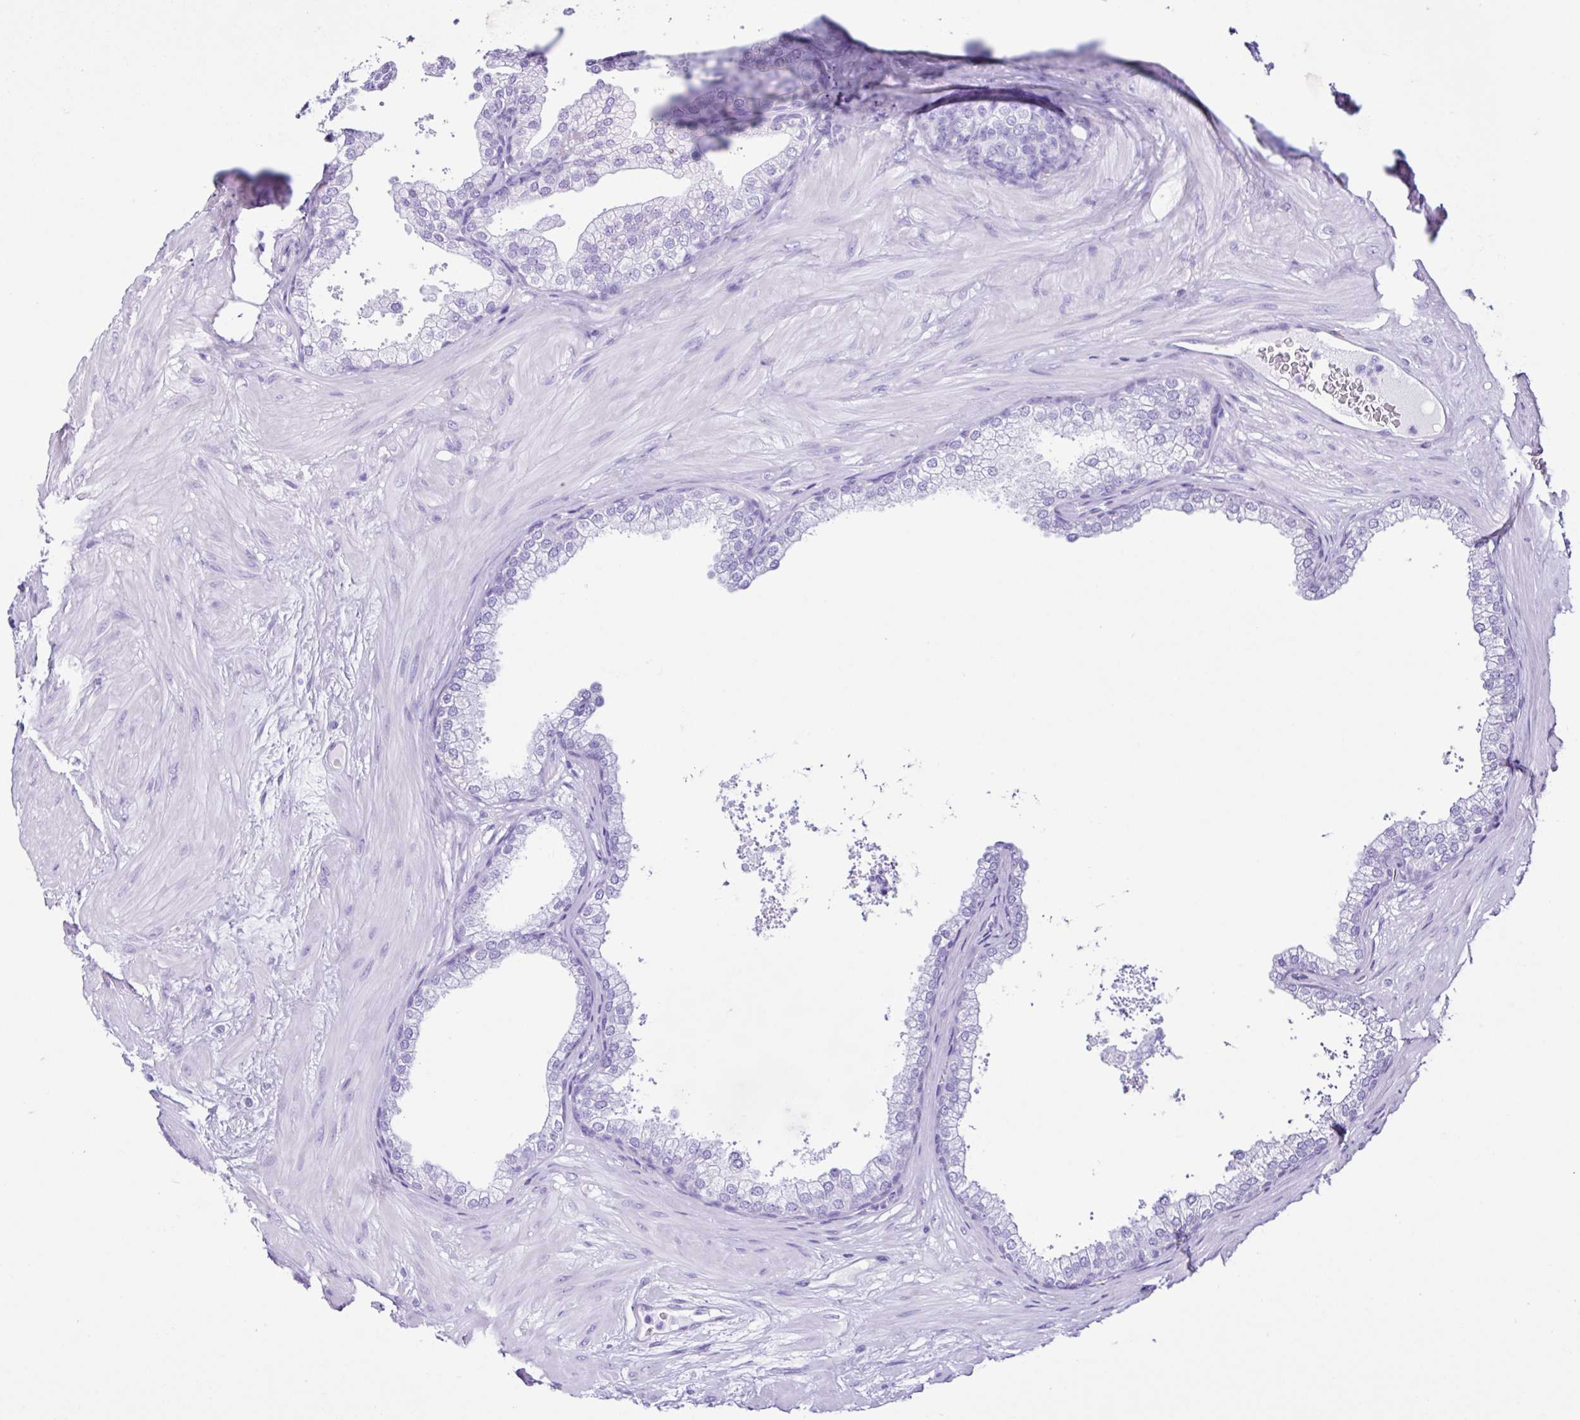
{"staining": {"intensity": "negative", "quantity": "none", "location": "none"}, "tissue": "prostate", "cell_type": "Glandular cells", "image_type": "normal", "snomed": [{"axis": "morphology", "description": "Normal tissue, NOS"}, {"axis": "topography", "description": "Prostate"}], "caption": "Immunohistochemistry of unremarkable human prostate demonstrates no expression in glandular cells.", "gene": "PIGF", "patient": {"sex": "male", "age": 37}}